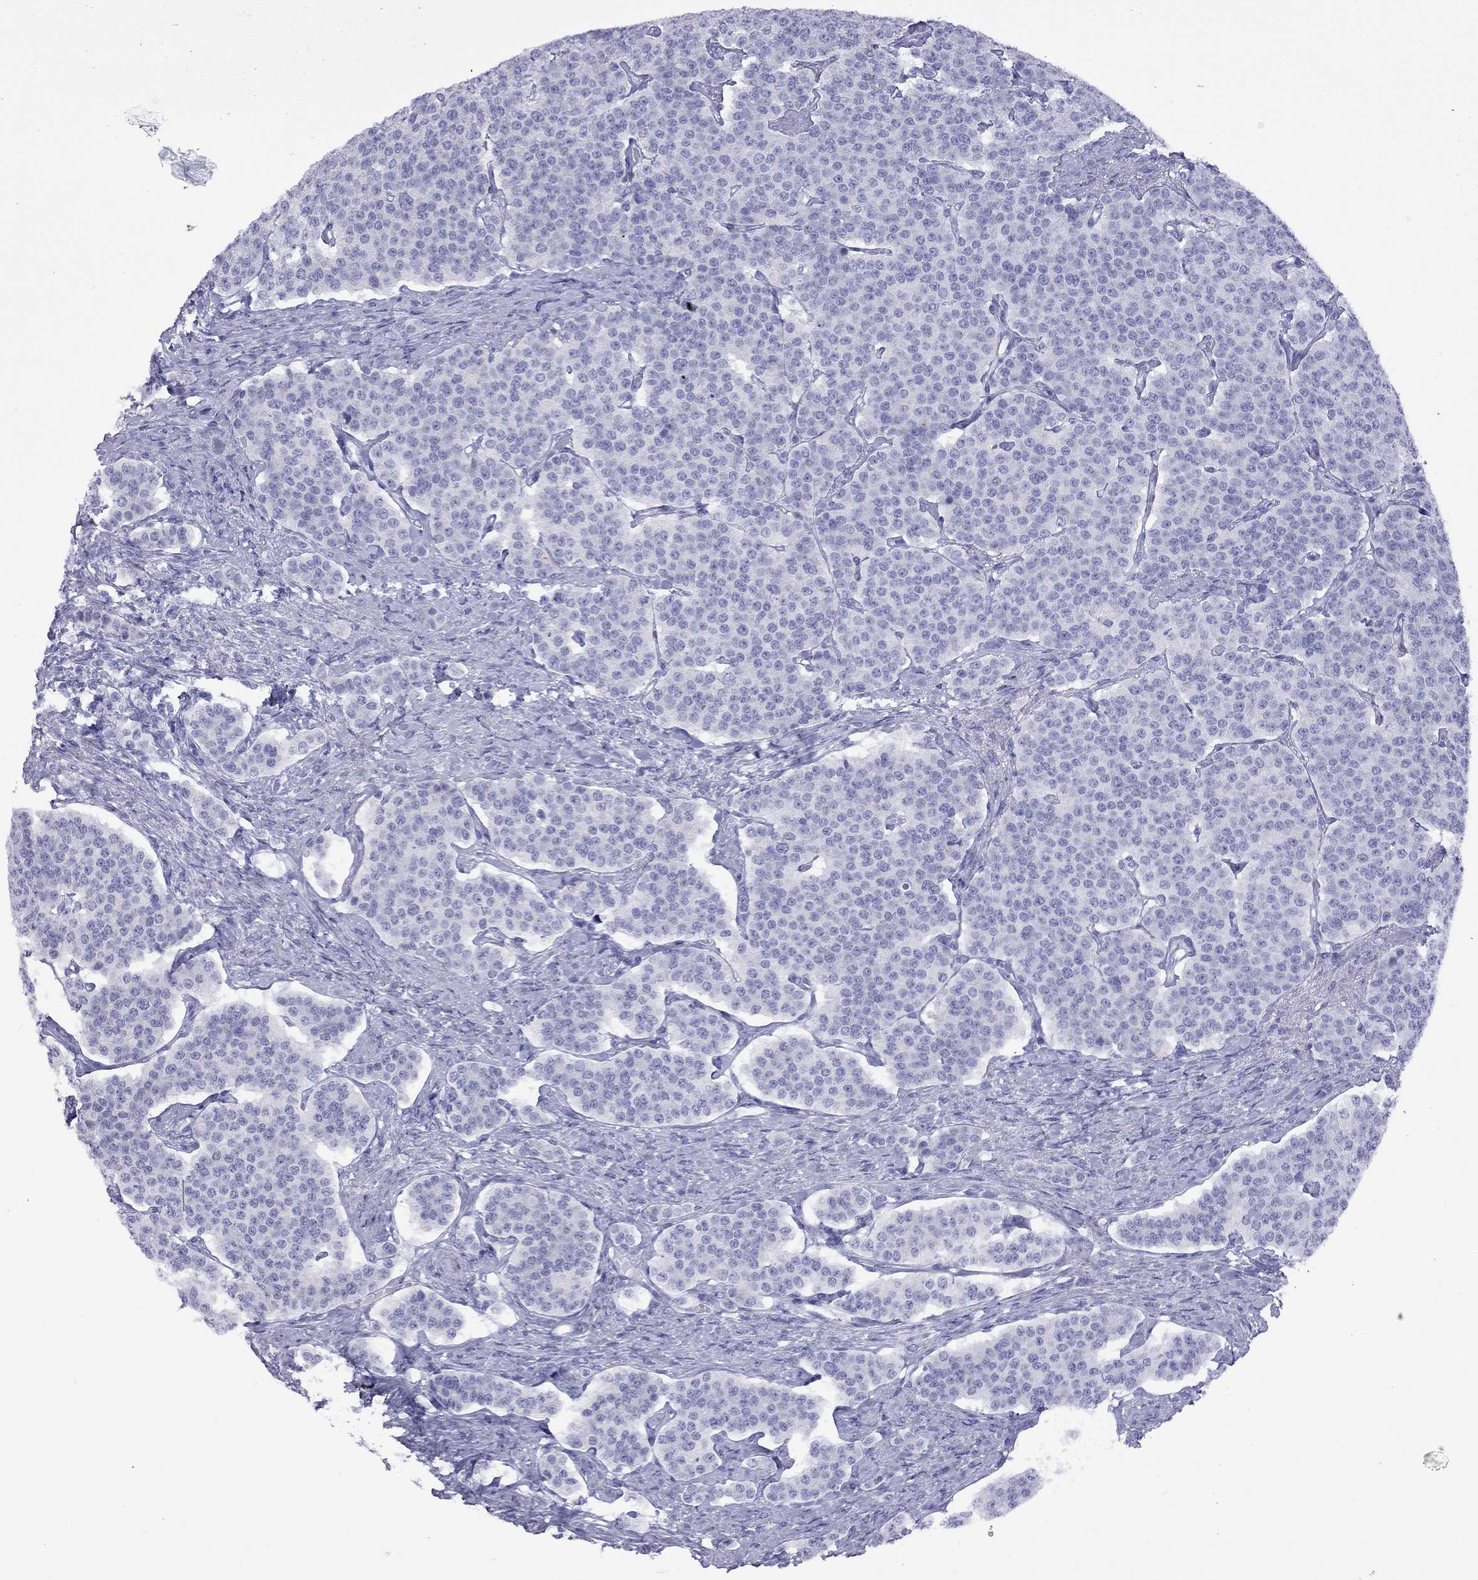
{"staining": {"intensity": "negative", "quantity": "none", "location": "none"}, "tissue": "carcinoid", "cell_type": "Tumor cells", "image_type": "cancer", "snomed": [{"axis": "morphology", "description": "Carcinoid, malignant, NOS"}, {"axis": "topography", "description": "Small intestine"}], "caption": "An image of human carcinoid is negative for staining in tumor cells.", "gene": "SLC30A8", "patient": {"sex": "female", "age": 58}}